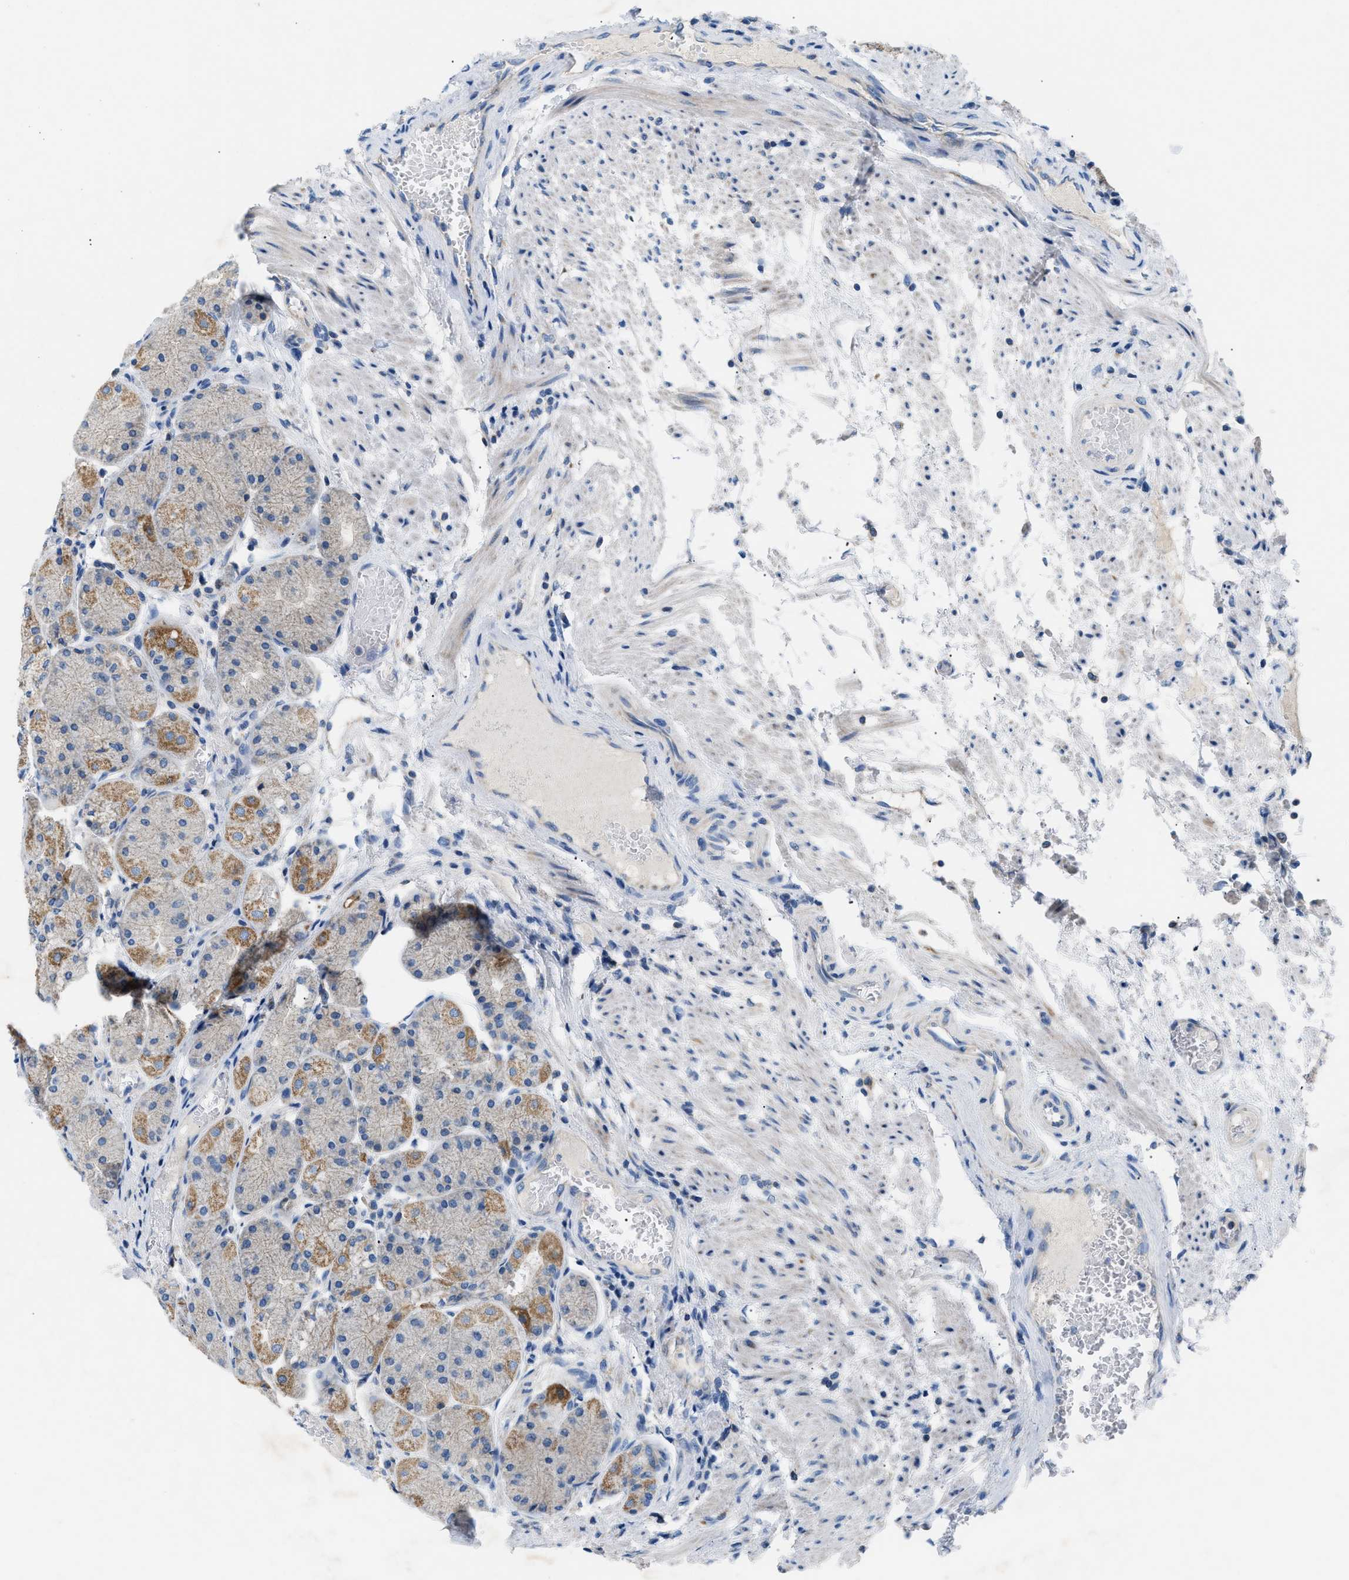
{"staining": {"intensity": "moderate", "quantity": "25%-75%", "location": "cytoplasmic/membranous"}, "tissue": "stomach", "cell_type": "Glandular cells", "image_type": "normal", "snomed": [{"axis": "morphology", "description": "Normal tissue, NOS"}, {"axis": "topography", "description": "Stomach, upper"}], "caption": "A brown stain labels moderate cytoplasmic/membranous expression of a protein in glandular cells of benign stomach.", "gene": "ILDR1", "patient": {"sex": "male", "age": 72}}